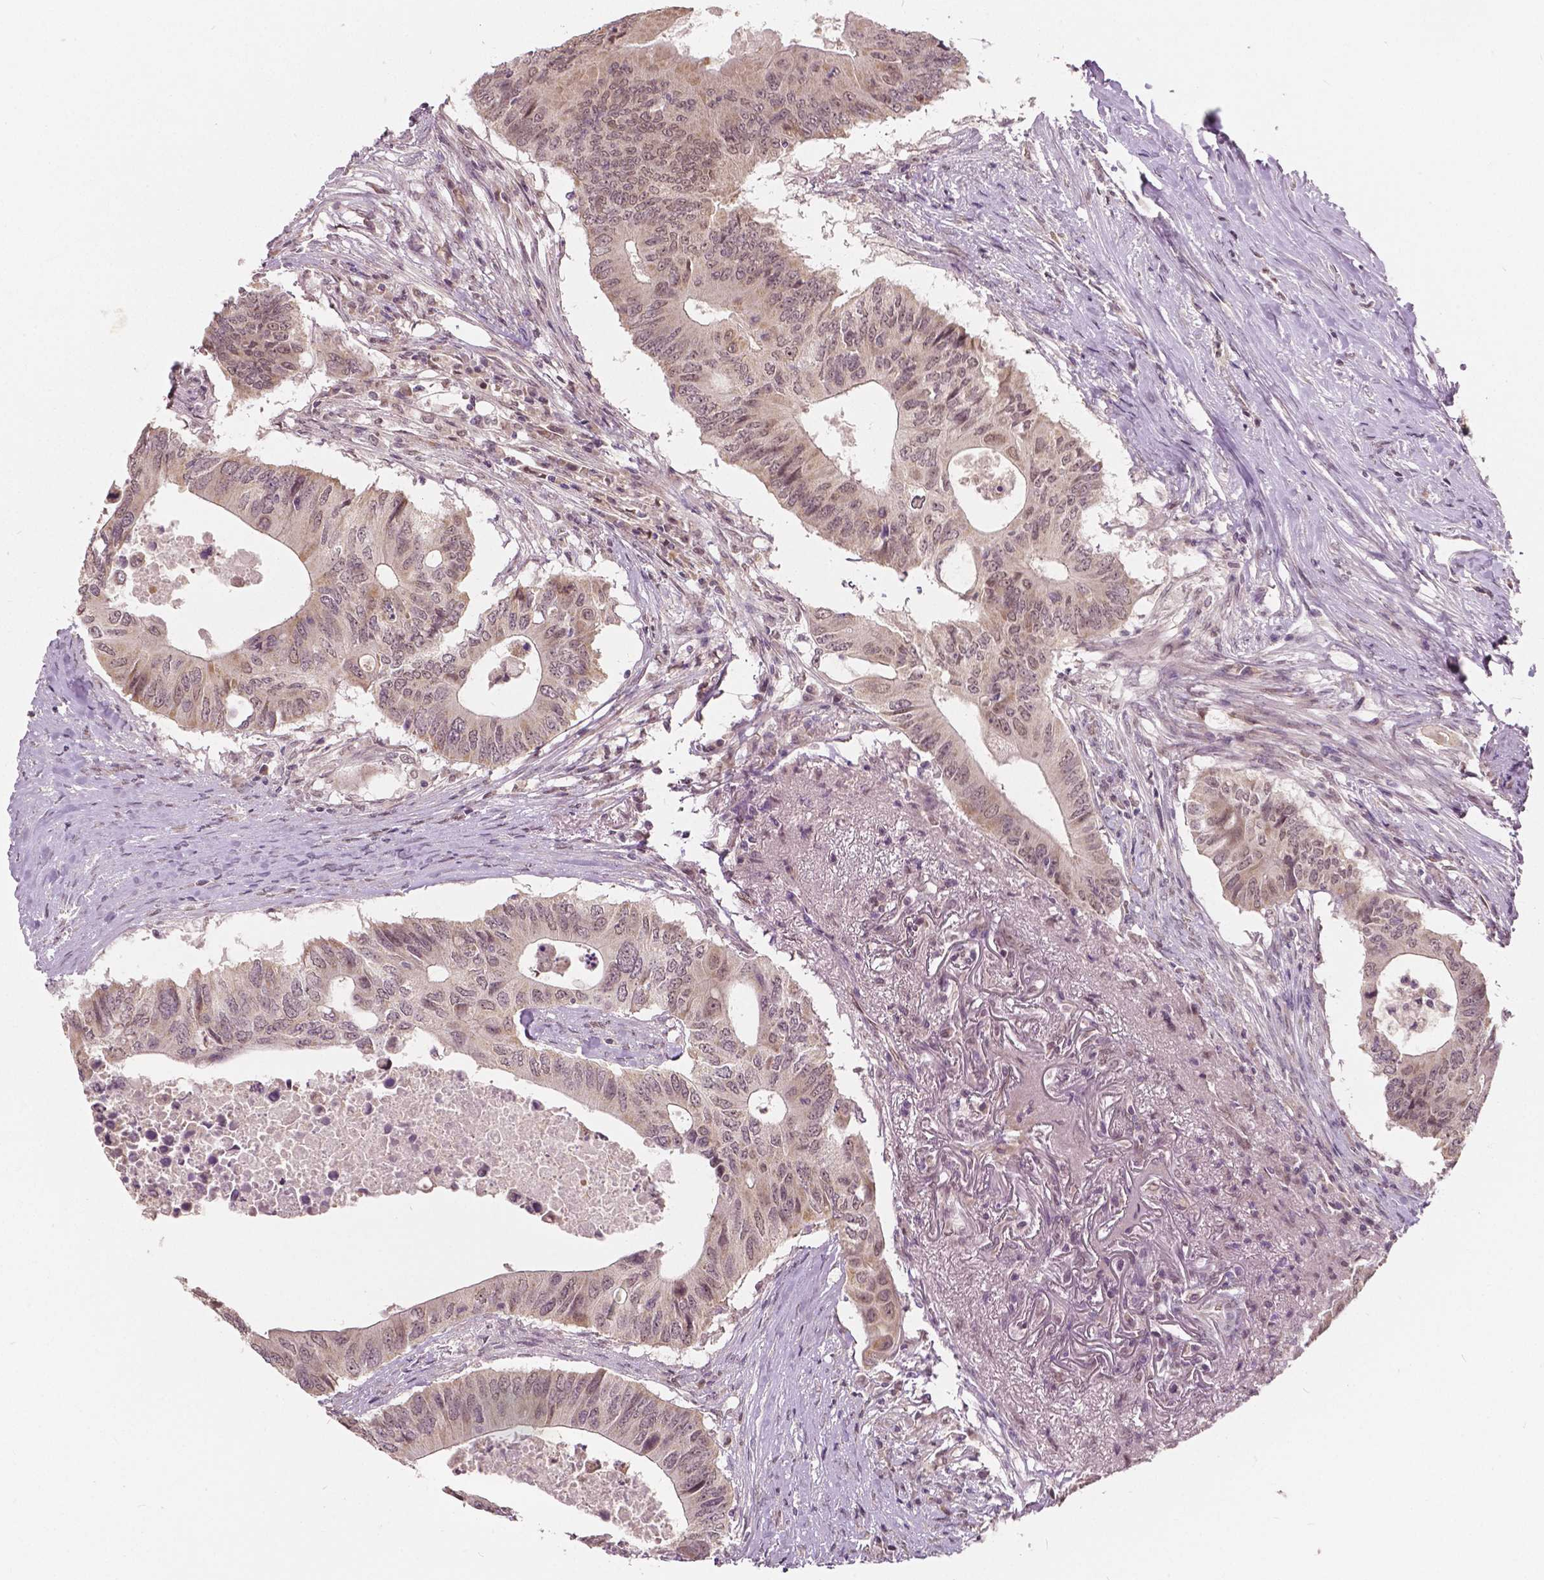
{"staining": {"intensity": "negative", "quantity": "none", "location": "none"}, "tissue": "colorectal cancer", "cell_type": "Tumor cells", "image_type": "cancer", "snomed": [{"axis": "morphology", "description": "Adenocarcinoma, NOS"}, {"axis": "topography", "description": "Colon"}], "caption": "An image of colorectal cancer (adenocarcinoma) stained for a protein shows no brown staining in tumor cells.", "gene": "HMBOX1", "patient": {"sex": "male", "age": 71}}